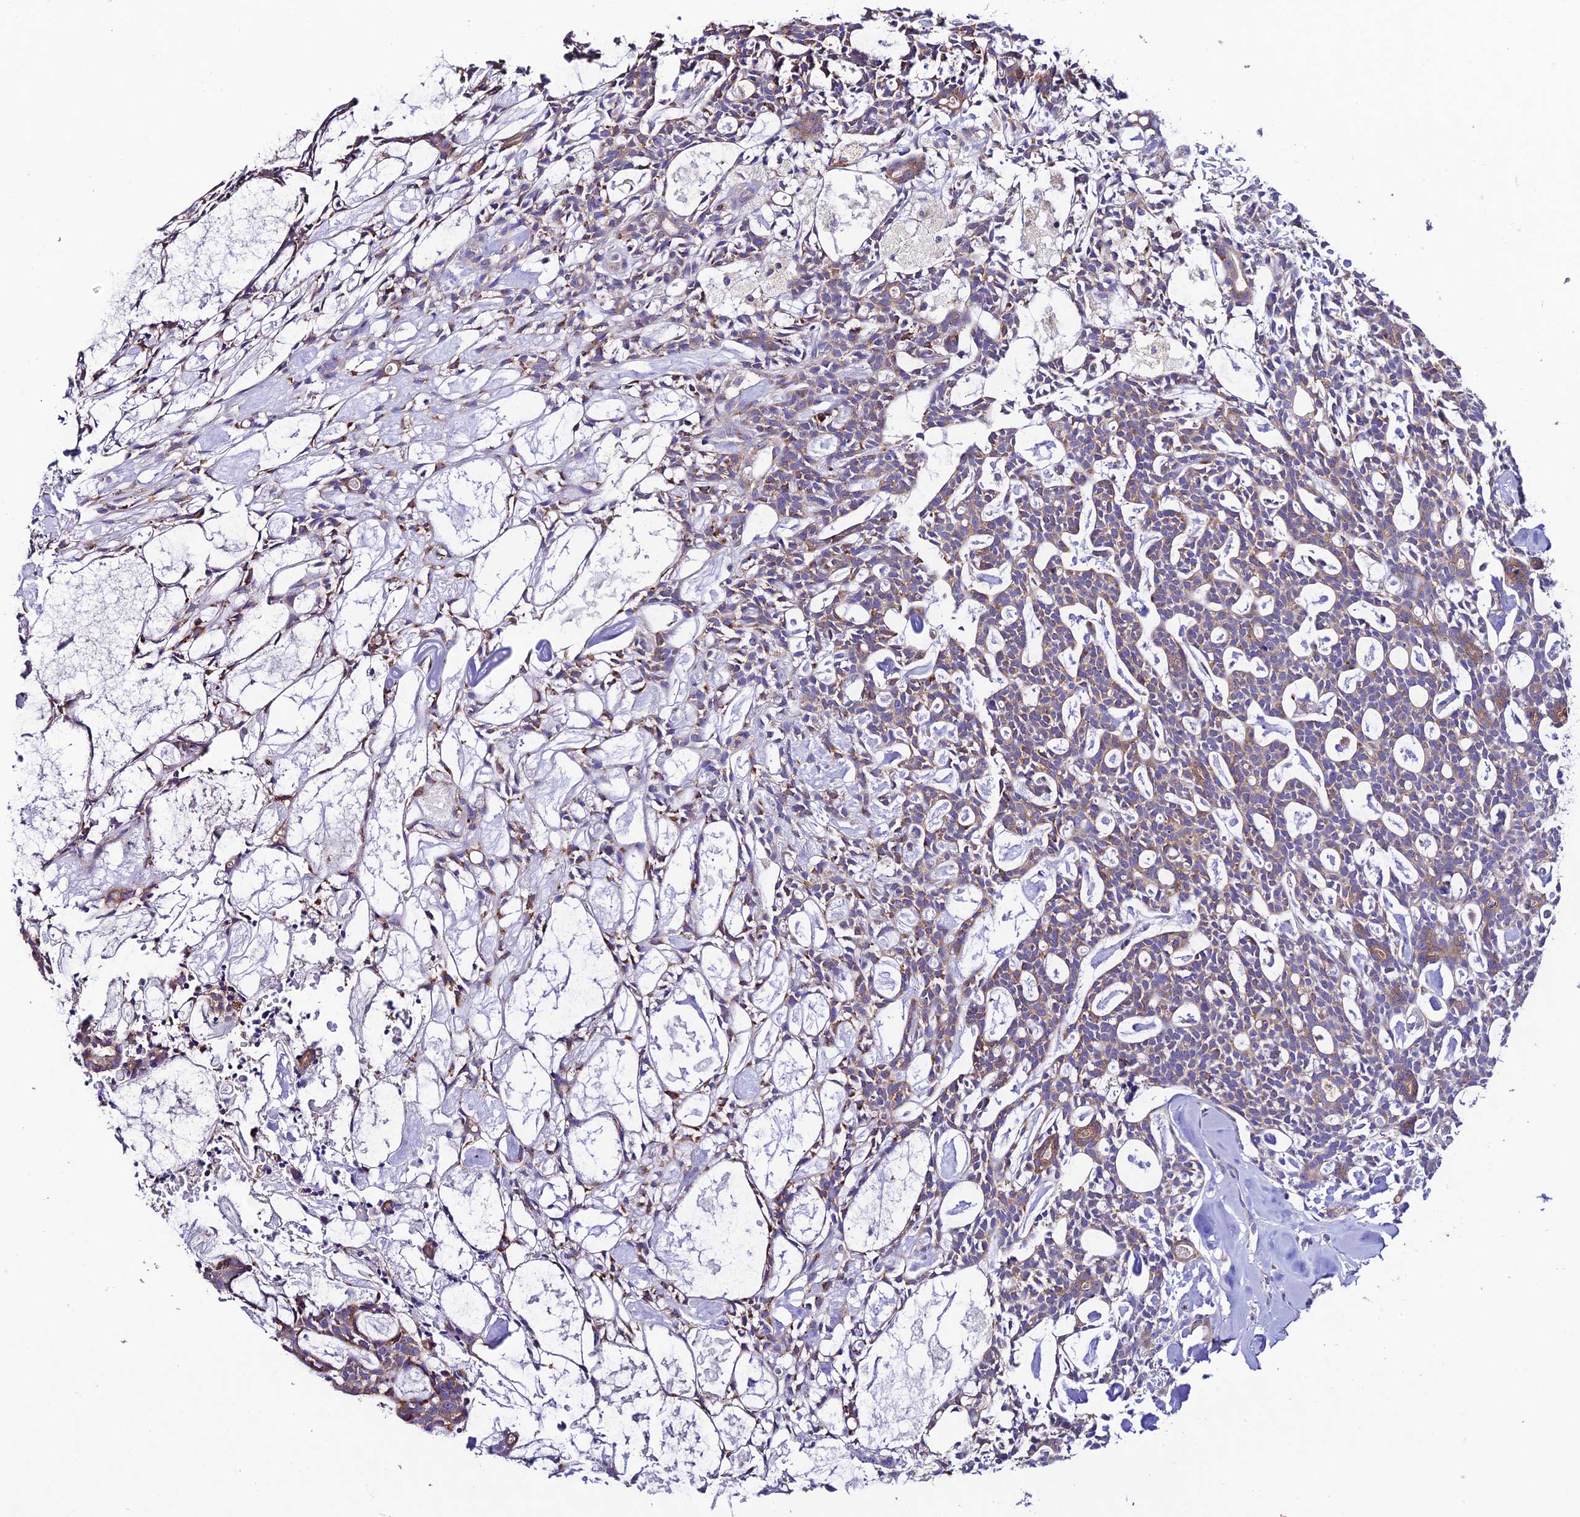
{"staining": {"intensity": "moderate", "quantity": "25%-75%", "location": "cytoplasmic/membranous"}, "tissue": "head and neck cancer", "cell_type": "Tumor cells", "image_type": "cancer", "snomed": [{"axis": "morphology", "description": "Adenocarcinoma, NOS"}, {"axis": "topography", "description": "Salivary gland"}, {"axis": "topography", "description": "Head-Neck"}], "caption": "High-power microscopy captured an immunohistochemistry histopathology image of head and neck adenocarcinoma, revealing moderate cytoplasmic/membranous positivity in approximately 25%-75% of tumor cells.", "gene": "LACTB2", "patient": {"sex": "male", "age": 55}}